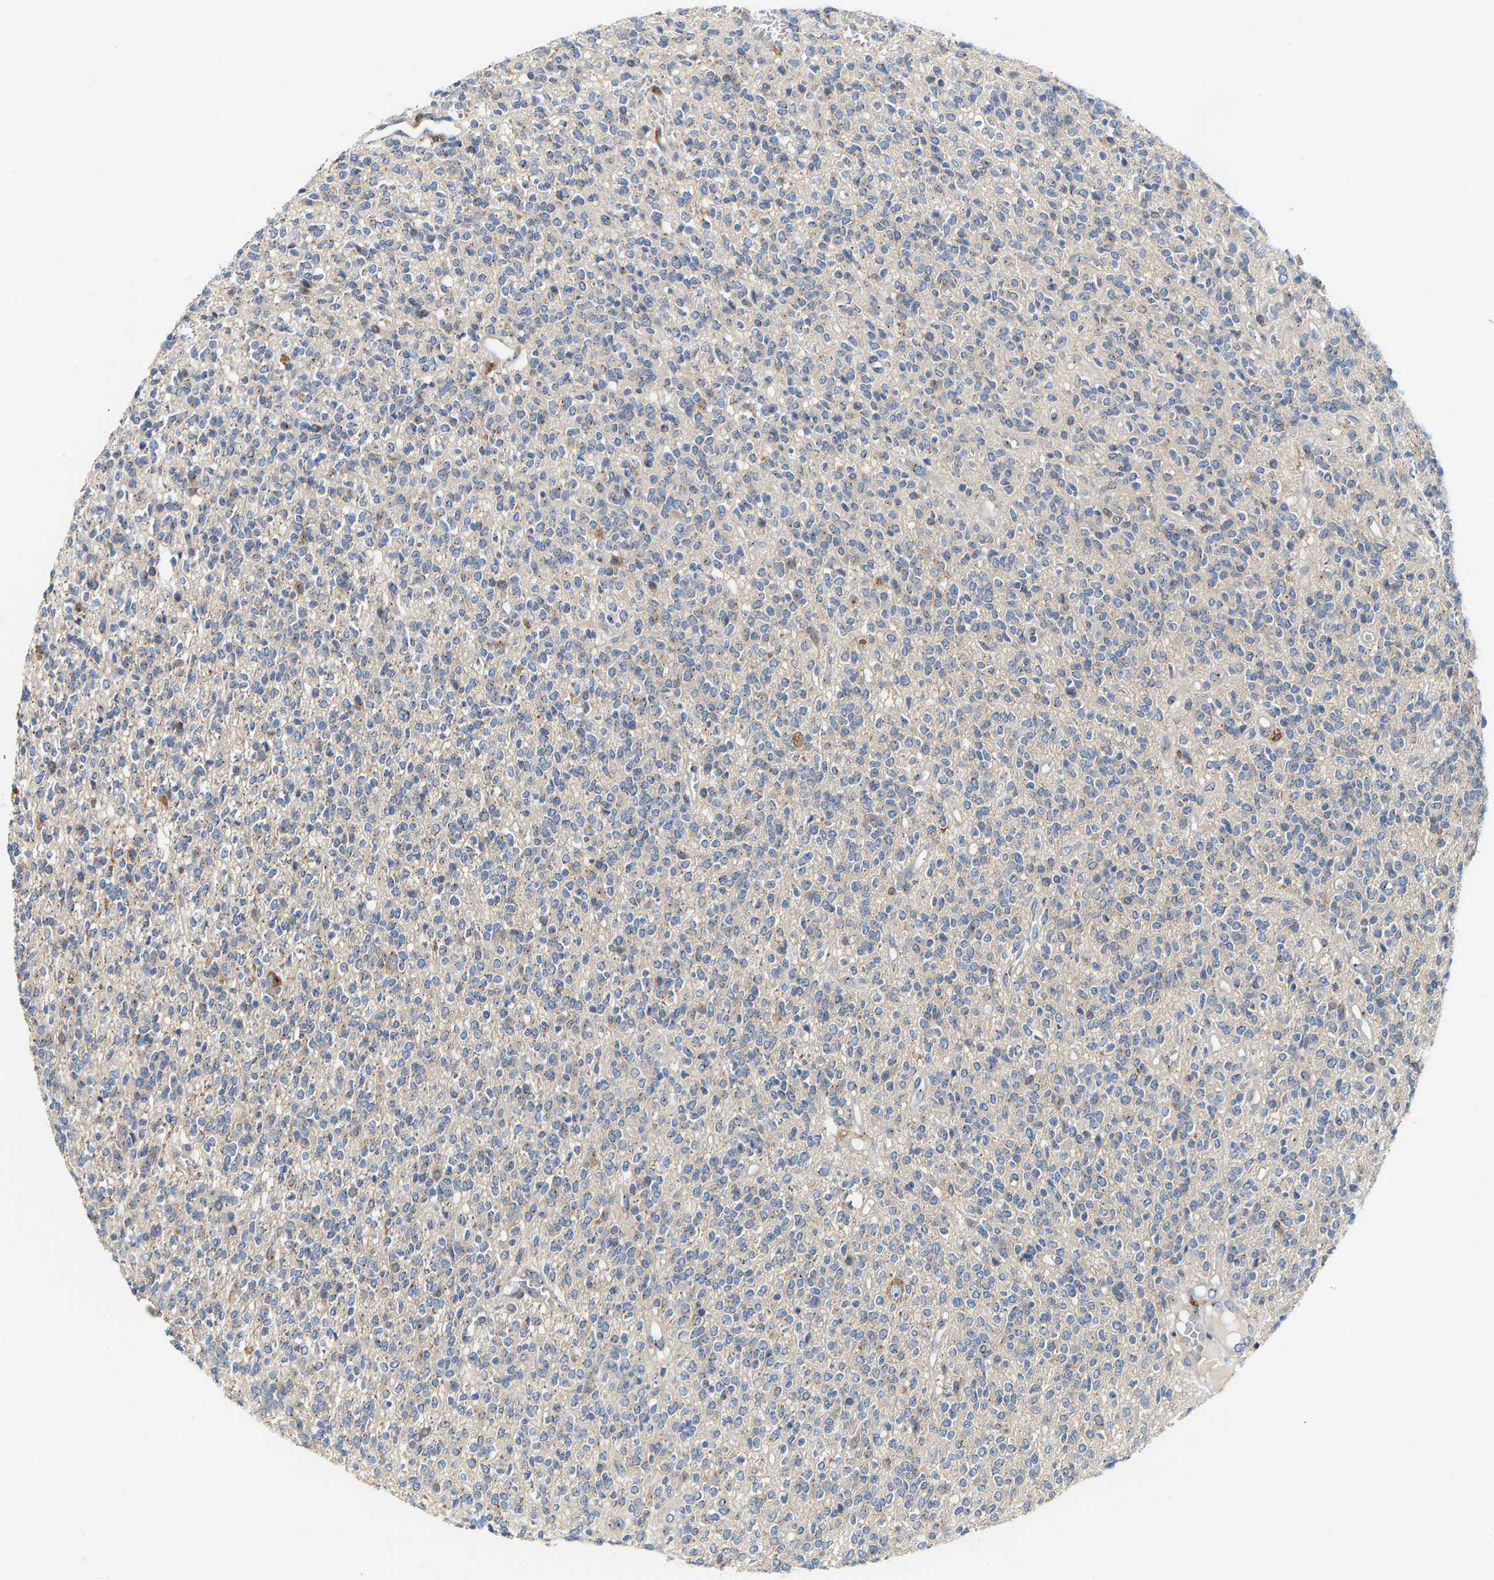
{"staining": {"intensity": "weak", "quantity": "25%-75%", "location": "cytoplasmic/membranous"}, "tissue": "glioma", "cell_type": "Tumor cells", "image_type": "cancer", "snomed": [{"axis": "morphology", "description": "Glioma, malignant, High grade"}, {"axis": "topography", "description": "Brain"}], "caption": "Brown immunohistochemical staining in human malignant high-grade glioma reveals weak cytoplasmic/membranous staining in about 25%-75% of tumor cells.", "gene": "PCNT", "patient": {"sex": "male", "age": 34}}